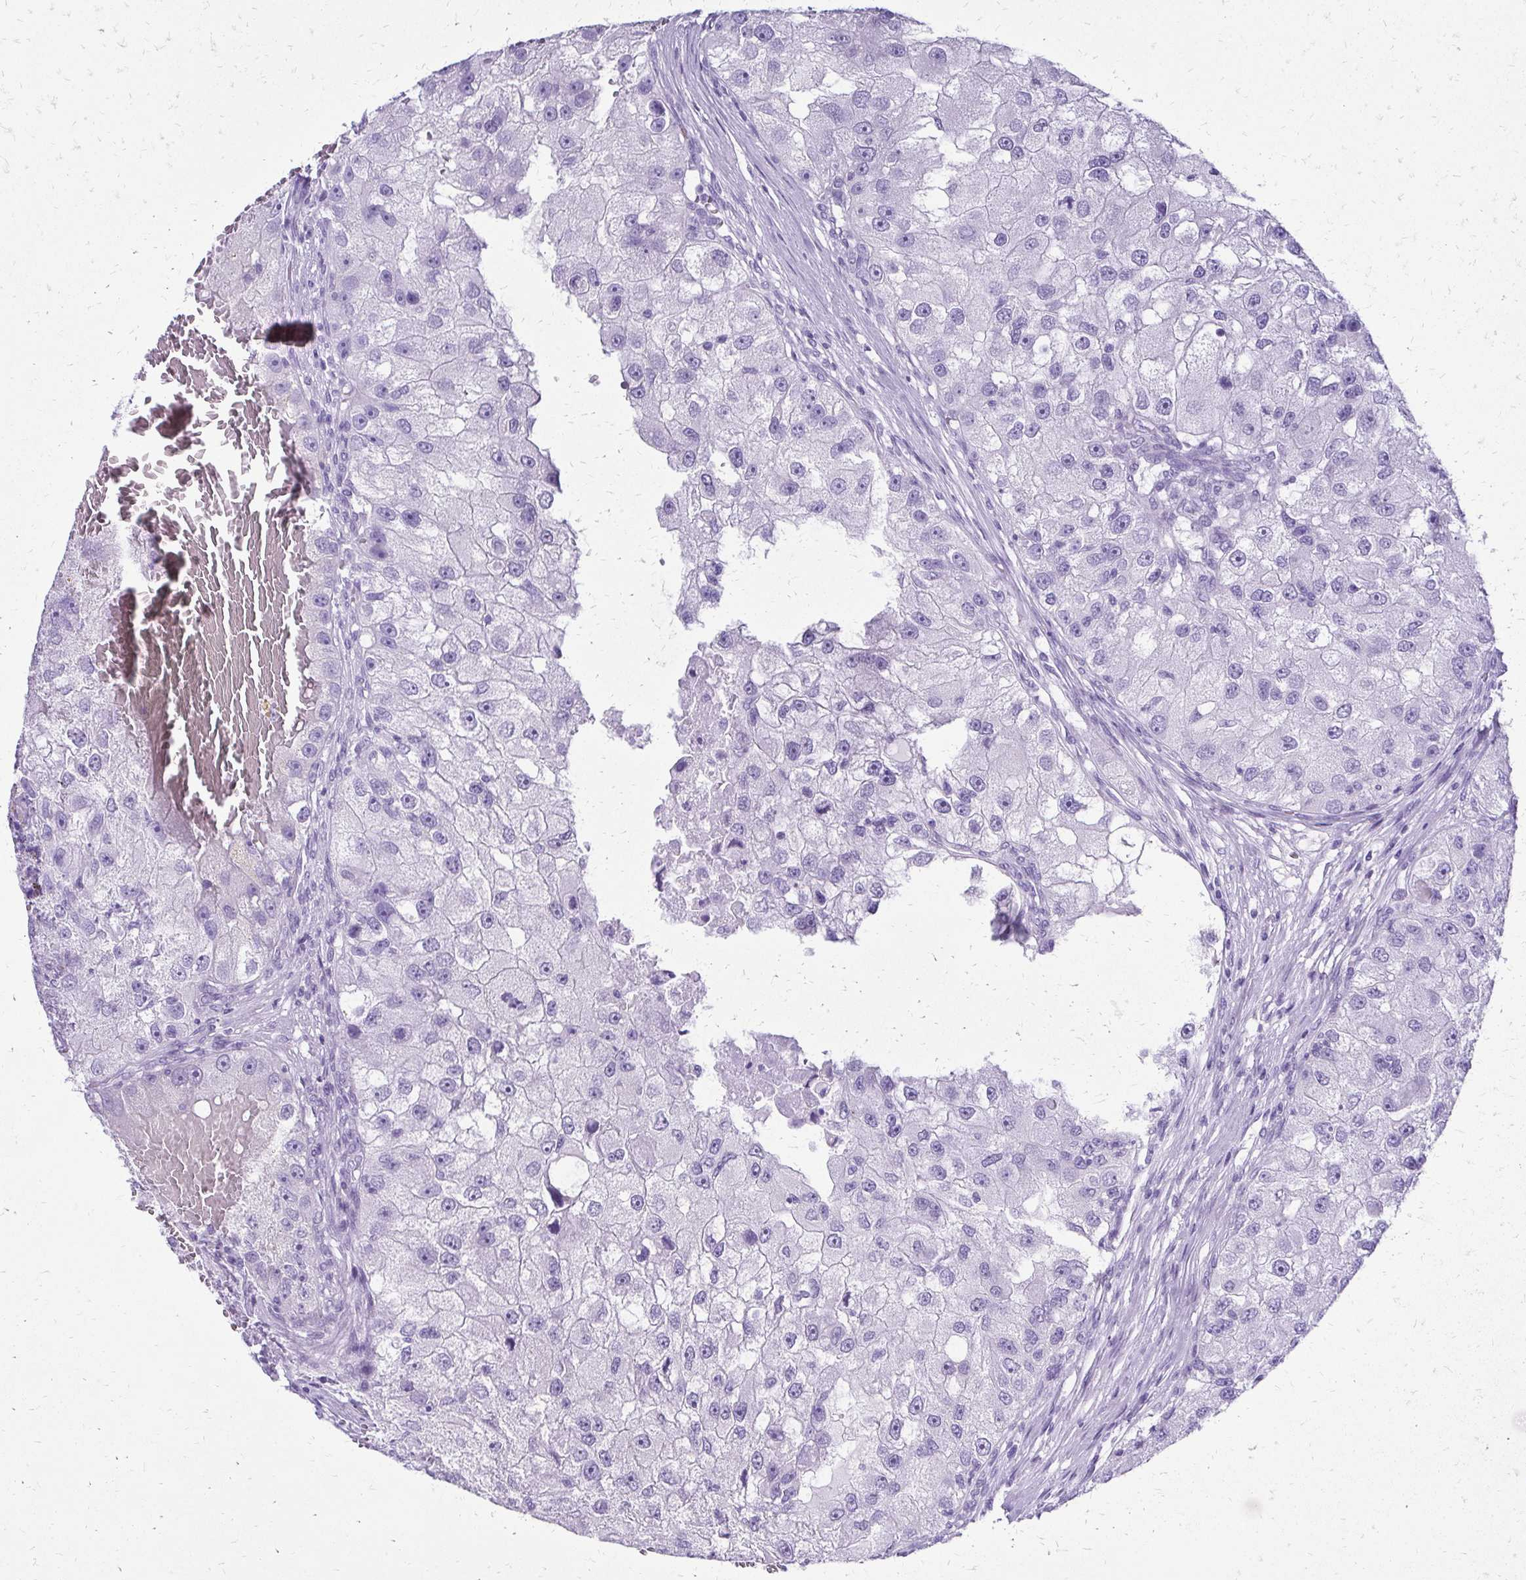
{"staining": {"intensity": "negative", "quantity": "none", "location": "none"}, "tissue": "renal cancer", "cell_type": "Tumor cells", "image_type": "cancer", "snomed": [{"axis": "morphology", "description": "Adenocarcinoma, NOS"}, {"axis": "topography", "description": "Kidney"}], "caption": "High magnification brightfield microscopy of renal cancer (adenocarcinoma) stained with DAB (brown) and counterstained with hematoxylin (blue): tumor cells show no significant positivity.", "gene": "SLC32A1", "patient": {"sex": "male", "age": 63}}